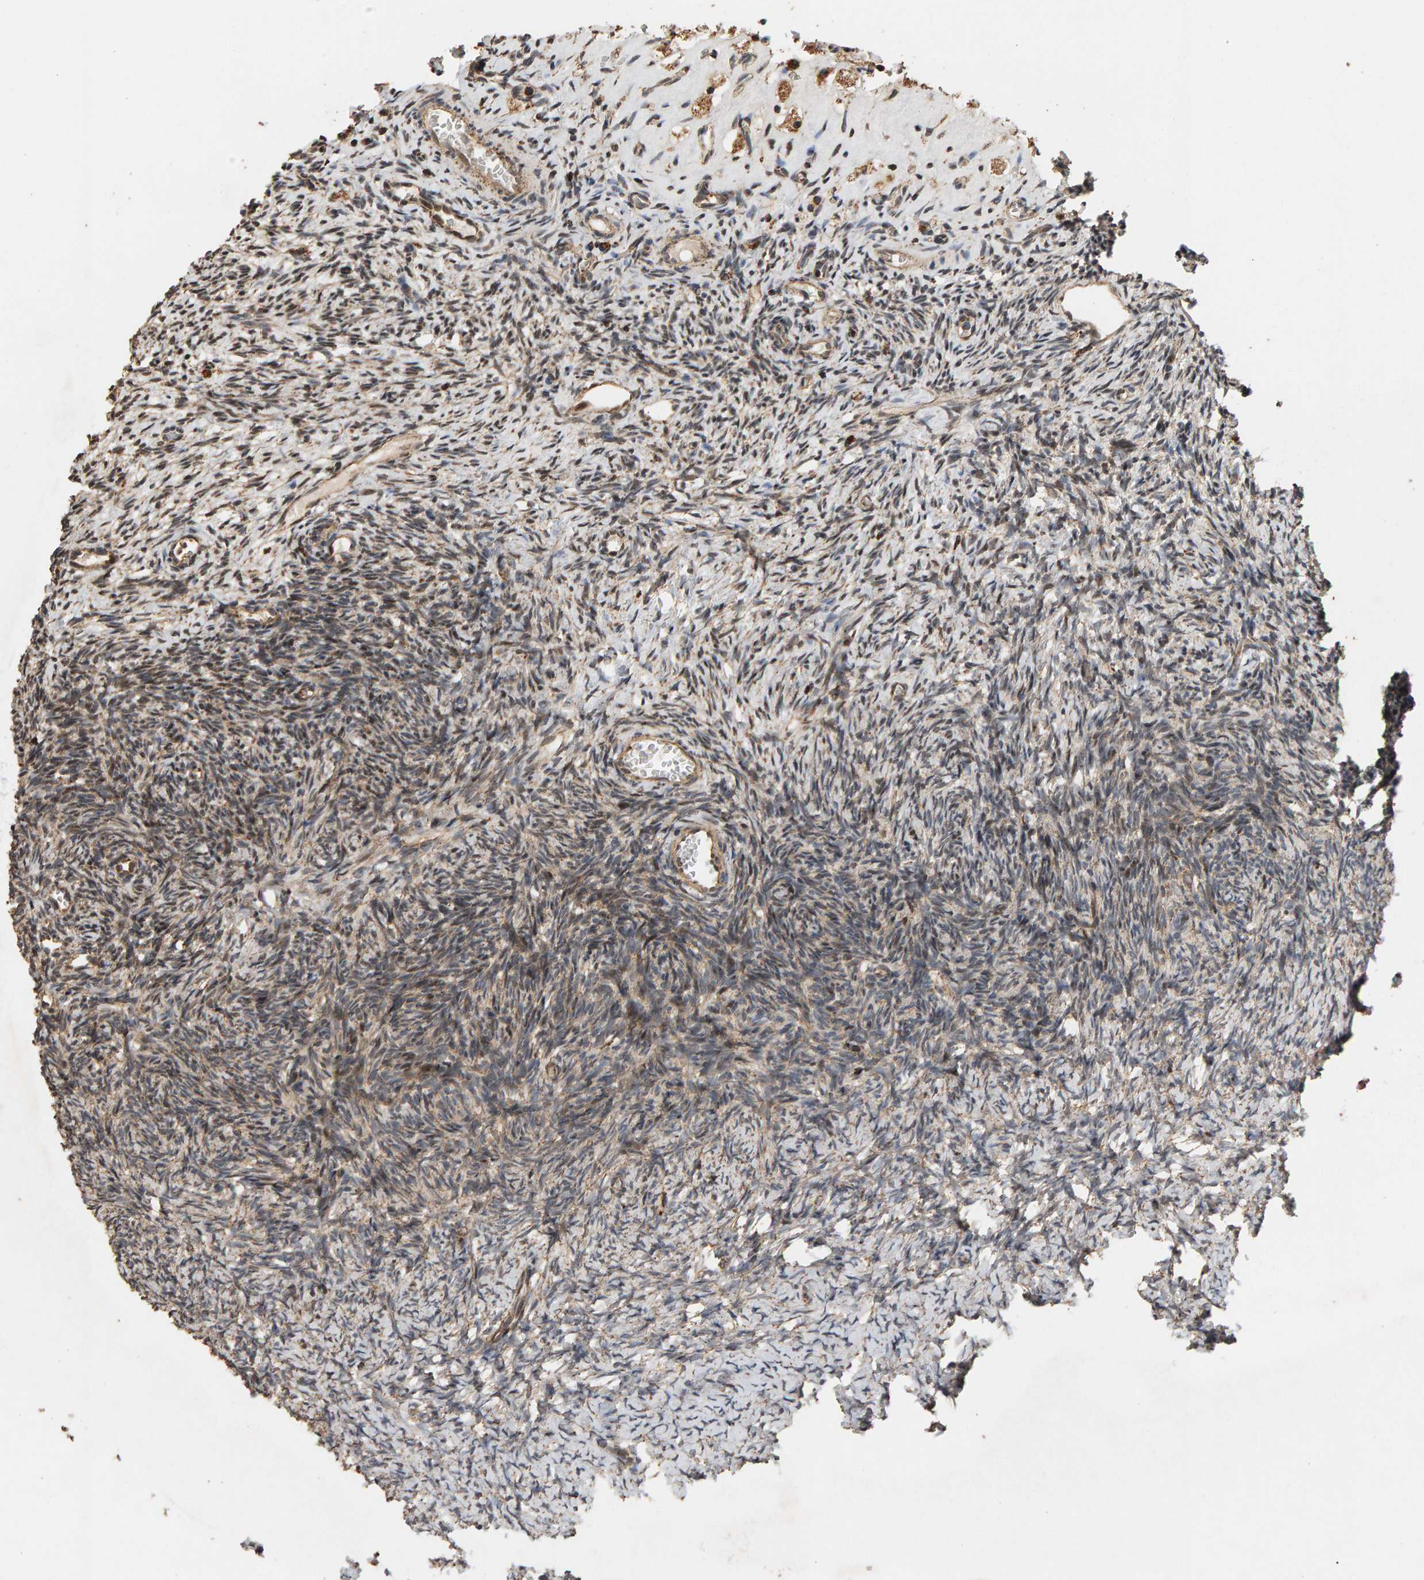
{"staining": {"intensity": "moderate", "quantity": ">75%", "location": "cytoplasmic/membranous"}, "tissue": "ovary", "cell_type": "Follicle cells", "image_type": "normal", "snomed": [{"axis": "morphology", "description": "Normal tissue, NOS"}, {"axis": "topography", "description": "Ovary"}], "caption": "This photomicrograph reveals unremarkable ovary stained with IHC to label a protein in brown. The cytoplasmic/membranous of follicle cells show moderate positivity for the protein. Nuclei are counter-stained blue.", "gene": "GSTK1", "patient": {"sex": "female", "age": 34}}